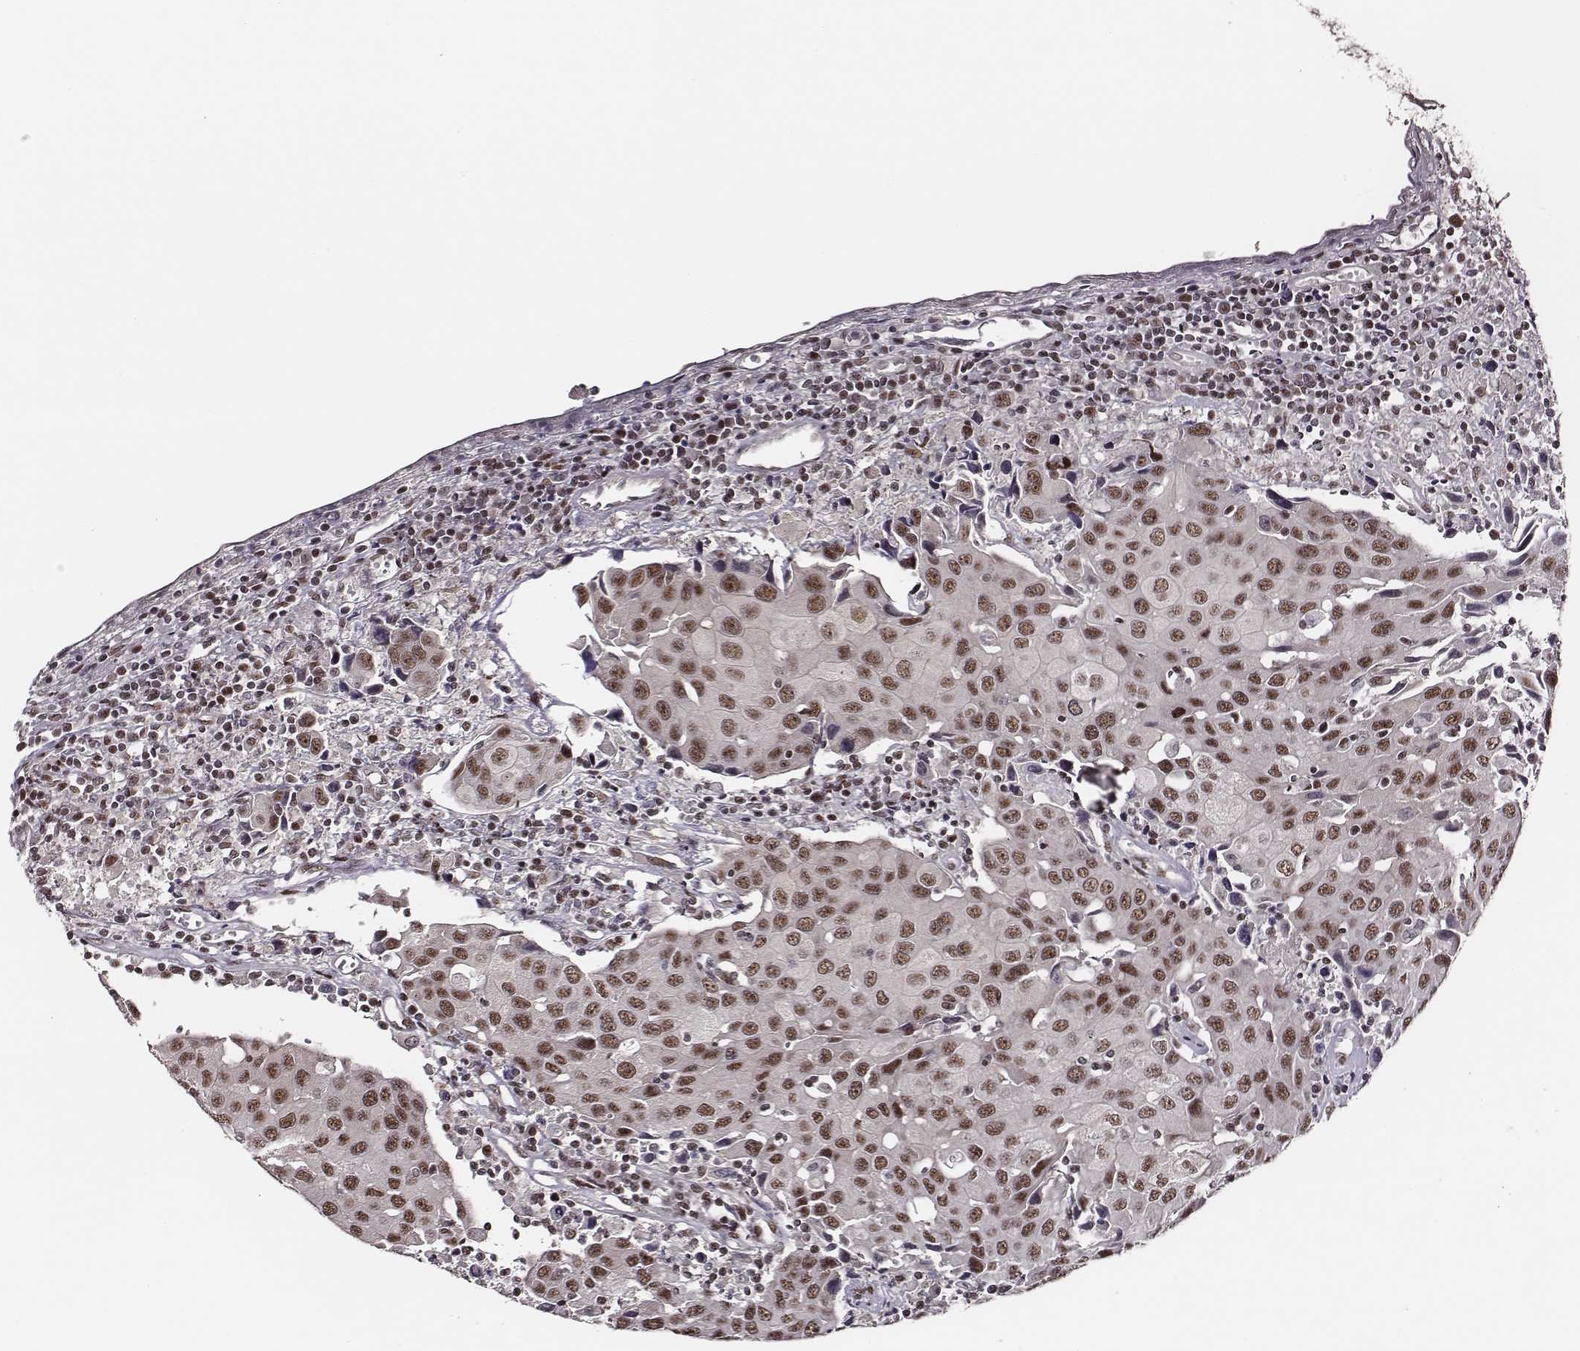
{"staining": {"intensity": "moderate", "quantity": ">75%", "location": "nuclear"}, "tissue": "urothelial cancer", "cell_type": "Tumor cells", "image_type": "cancer", "snomed": [{"axis": "morphology", "description": "Urothelial carcinoma, High grade"}, {"axis": "topography", "description": "Urinary bladder"}], "caption": "Protein analysis of urothelial carcinoma (high-grade) tissue shows moderate nuclear positivity in approximately >75% of tumor cells. (IHC, brightfield microscopy, high magnification).", "gene": "PPARA", "patient": {"sex": "female", "age": 85}}